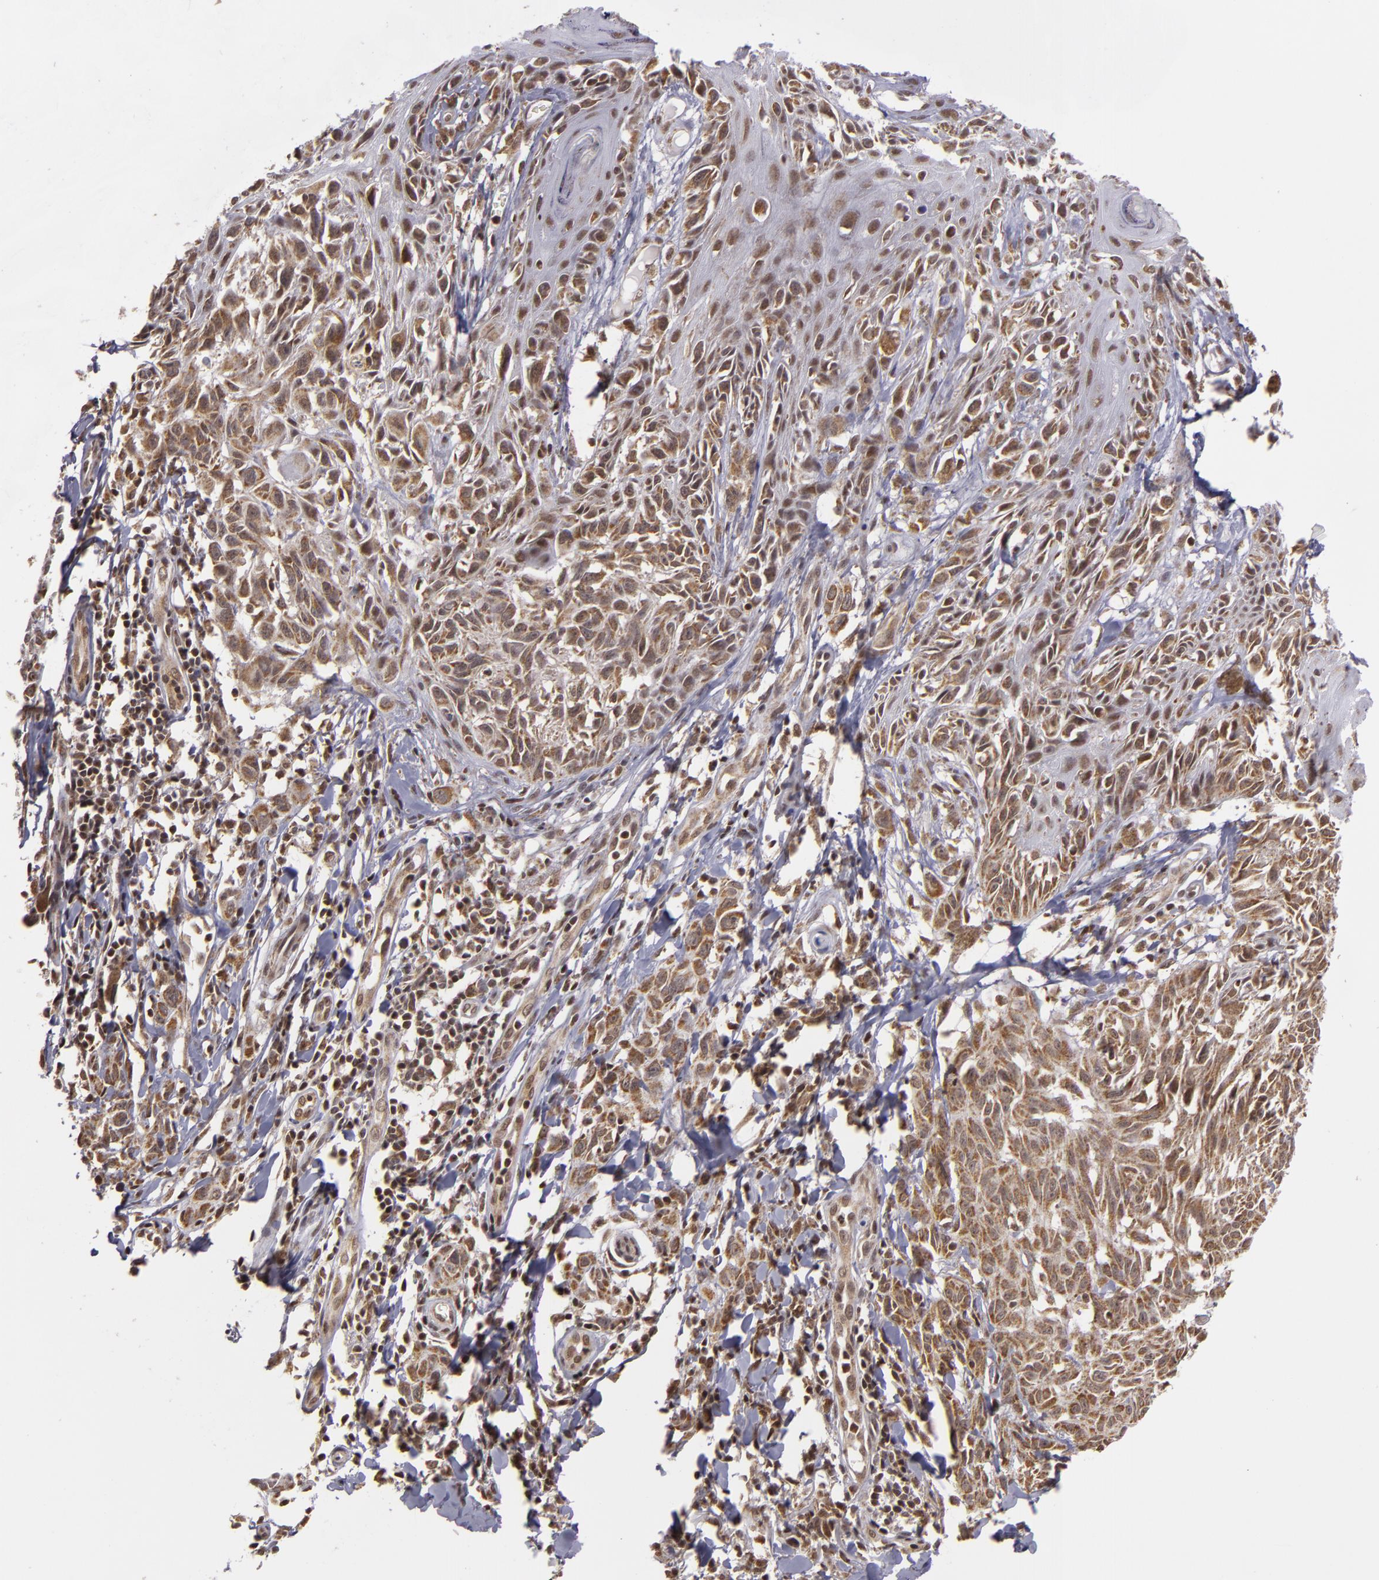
{"staining": {"intensity": "moderate", "quantity": ">75%", "location": "cytoplasmic/membranous"}, "tissue": "melanoma", "cell_type": "Tumor cells", "image_type": "cancer", "snomed": [{"axis": "morphology", "description": "Malignant melanoma, NOS"}, {"axis": "topography", "description": "Skin"}], "caption": "A histopathology image showing moderate cytoplasmic/membranous staining in about >75% of tumor cells in melanoma, as visualized by brown immunohistochemical staining.", "gene": "MXD1", "patient": {"sex": "female", "age": 77}}